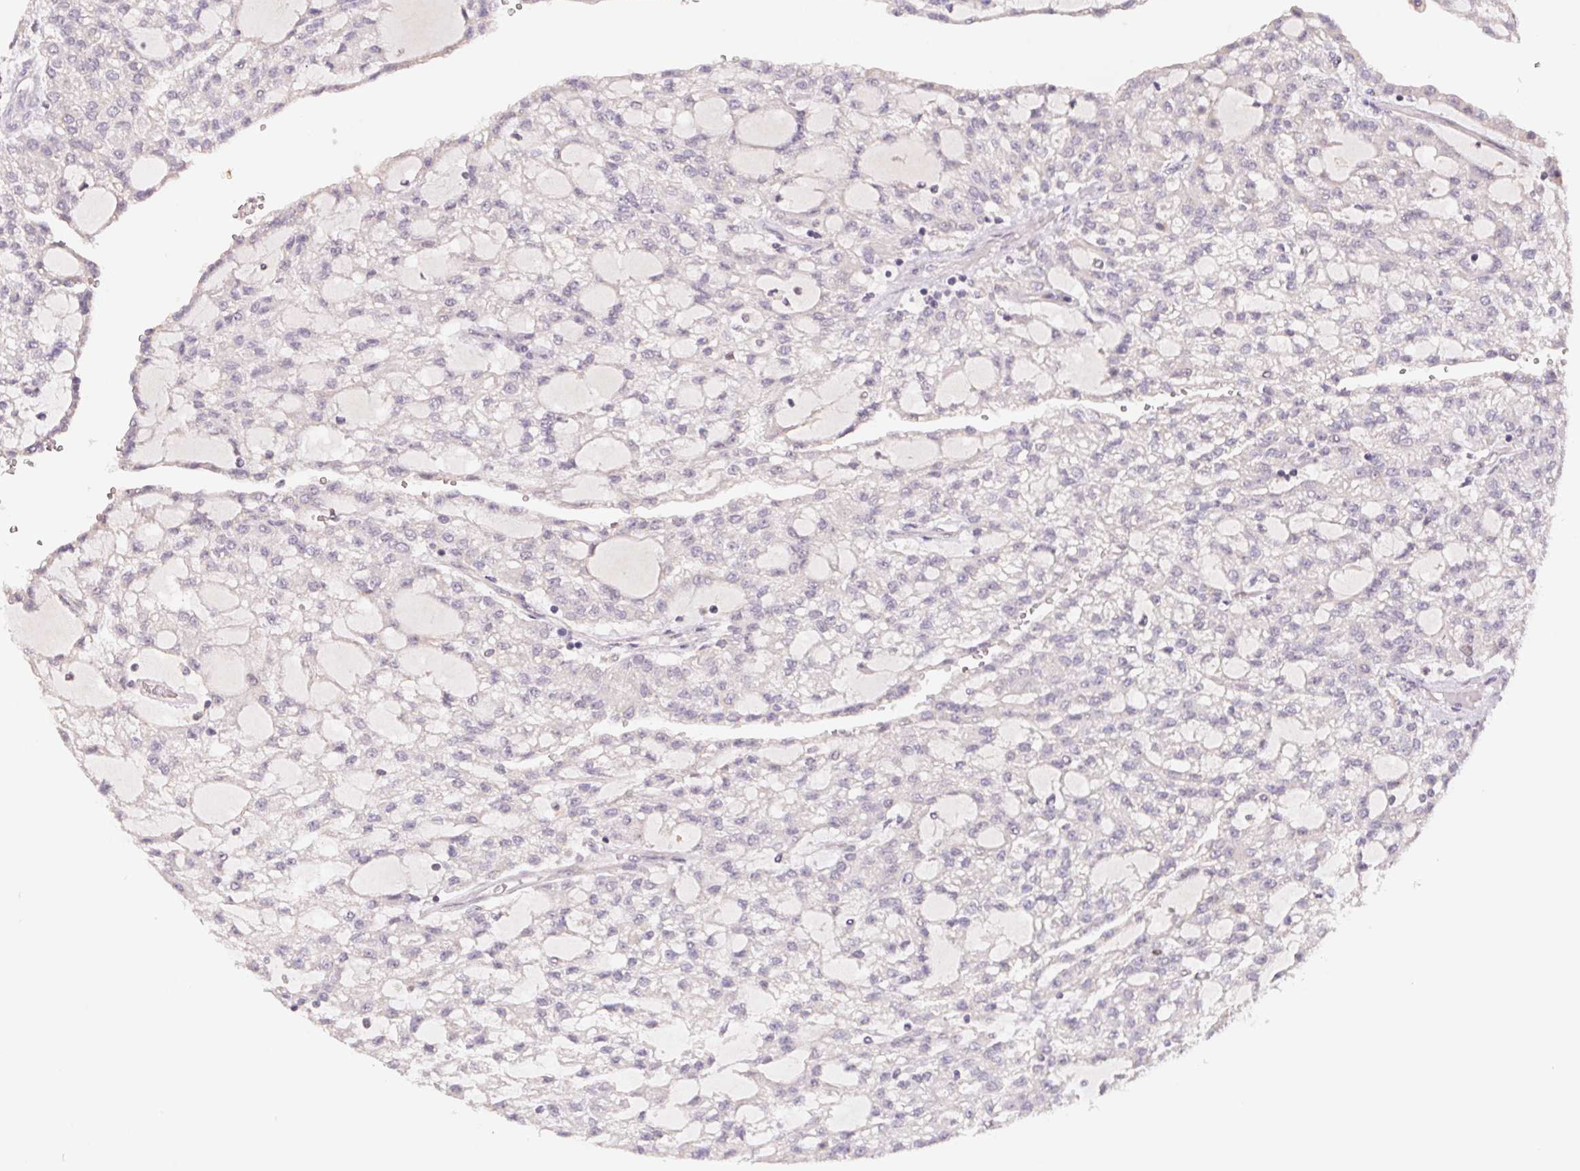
{"staining": {"intensity": "negative", "quantity": "none", "location": "none"}, "tissue": "renal cancer", "cell_type": "Tumor cells", "image_type": "cancer", "snomed": [{"axis": "morphology", "description": "Adenocarcinoma, NOS"}, {"axis": "topography", "description": "Kidney"}], "caption": "Immunohistochemistry (IHC) of adenocarcinoma (renal) displays no staining in tumor cells.", "gene": "KIFC1", "patient": {"sex": "male", "age": 63}}